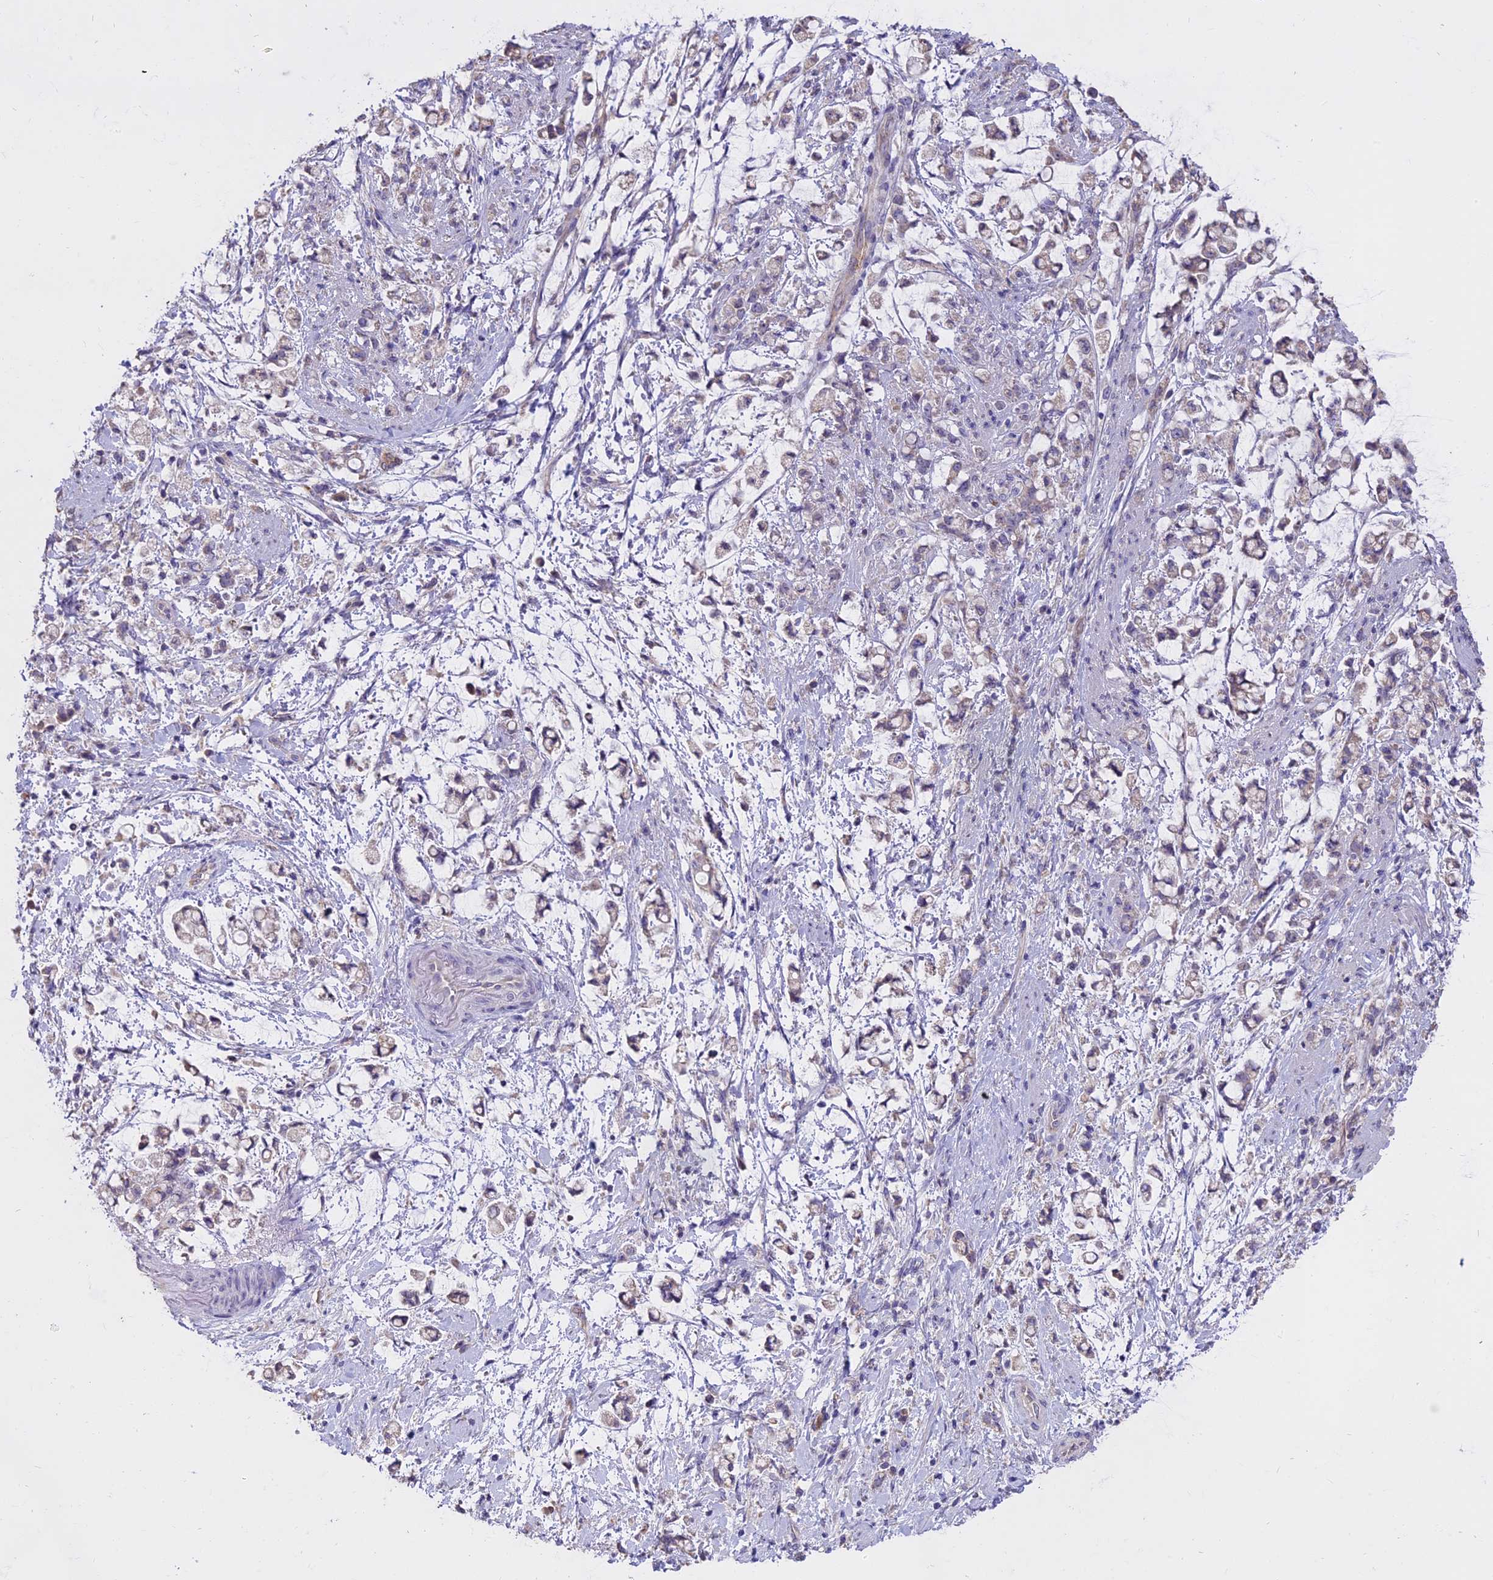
{"staining": {"intensity": "negative", "quantity": "none", "location": "none"}, "tissue": "stomach cancer", "cell_type": "Tumor cells", "image_type": "cancer", "snomed": [{"axis": "morphology", "description": "Adenocarcinoma, NOS"}, {"axis": "topography", "description": "Stomach"}], "caption": "Immunohistochemical staining of human adenocarcinoma (stomach) displays no significant positivity in tumor cells. (Stains: DAB immunohistochemistry (IHC) with hematoxylin counter stain, Microscopy: brightfield microscopy at high magnification).", "gene": "WFDC2", "patient": {"sex": "female", "age": 60}}